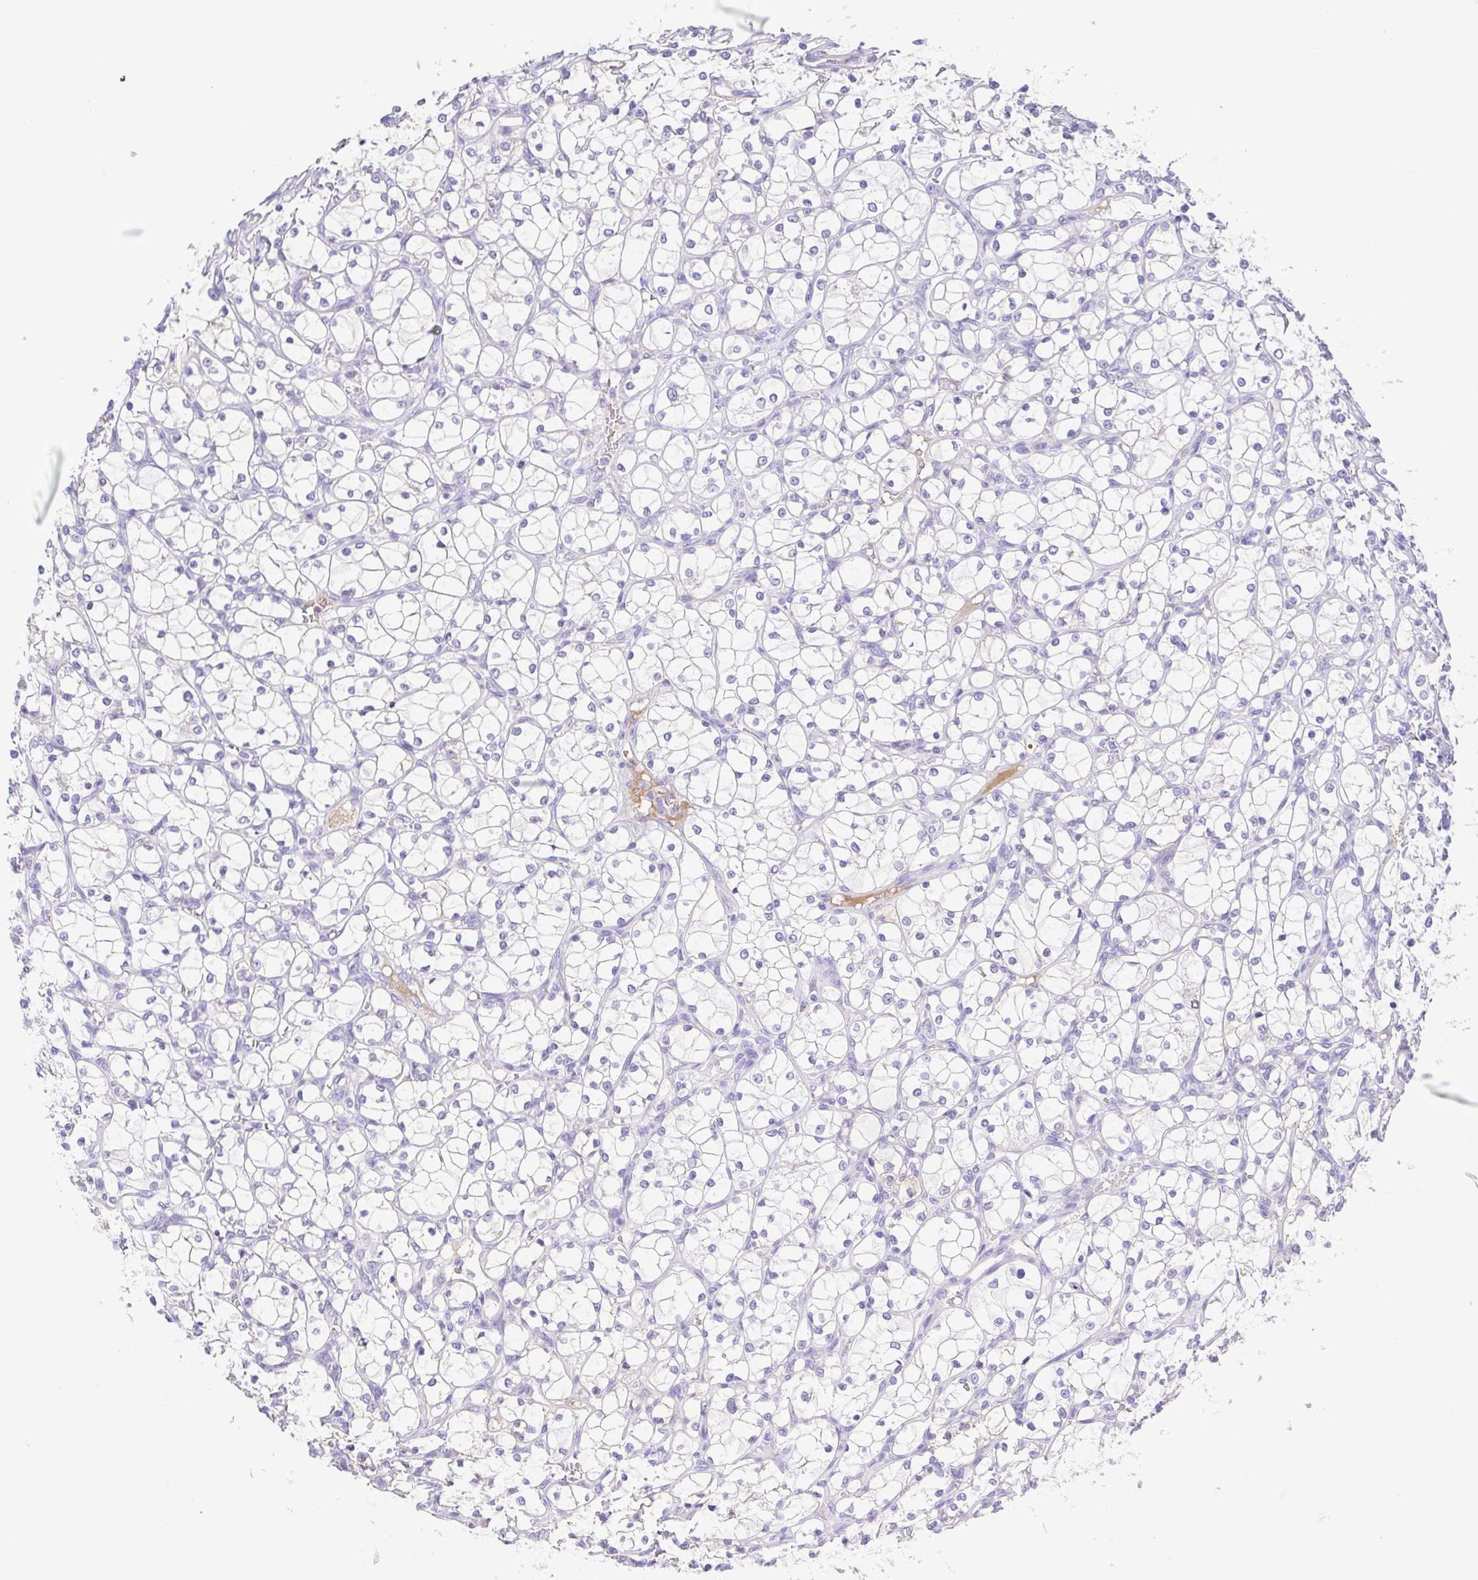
{"staining": {"intensity": "negative", "quantity": "none", "location": "none"}, "tissue": "renal cancer", "cell_type": "Tumor cells", "image_type": "cancer", "snomed": [{"axis": "morphology", "description": "Adenocarcinoma, NOS"}, {"axis": "topography", "description": "Kidney"}], "caption": "Tumor cells are negative for brown protein staining in renal cancer.", "gene": "A1BG", "patient": {"sex": "female", "age": 69}}